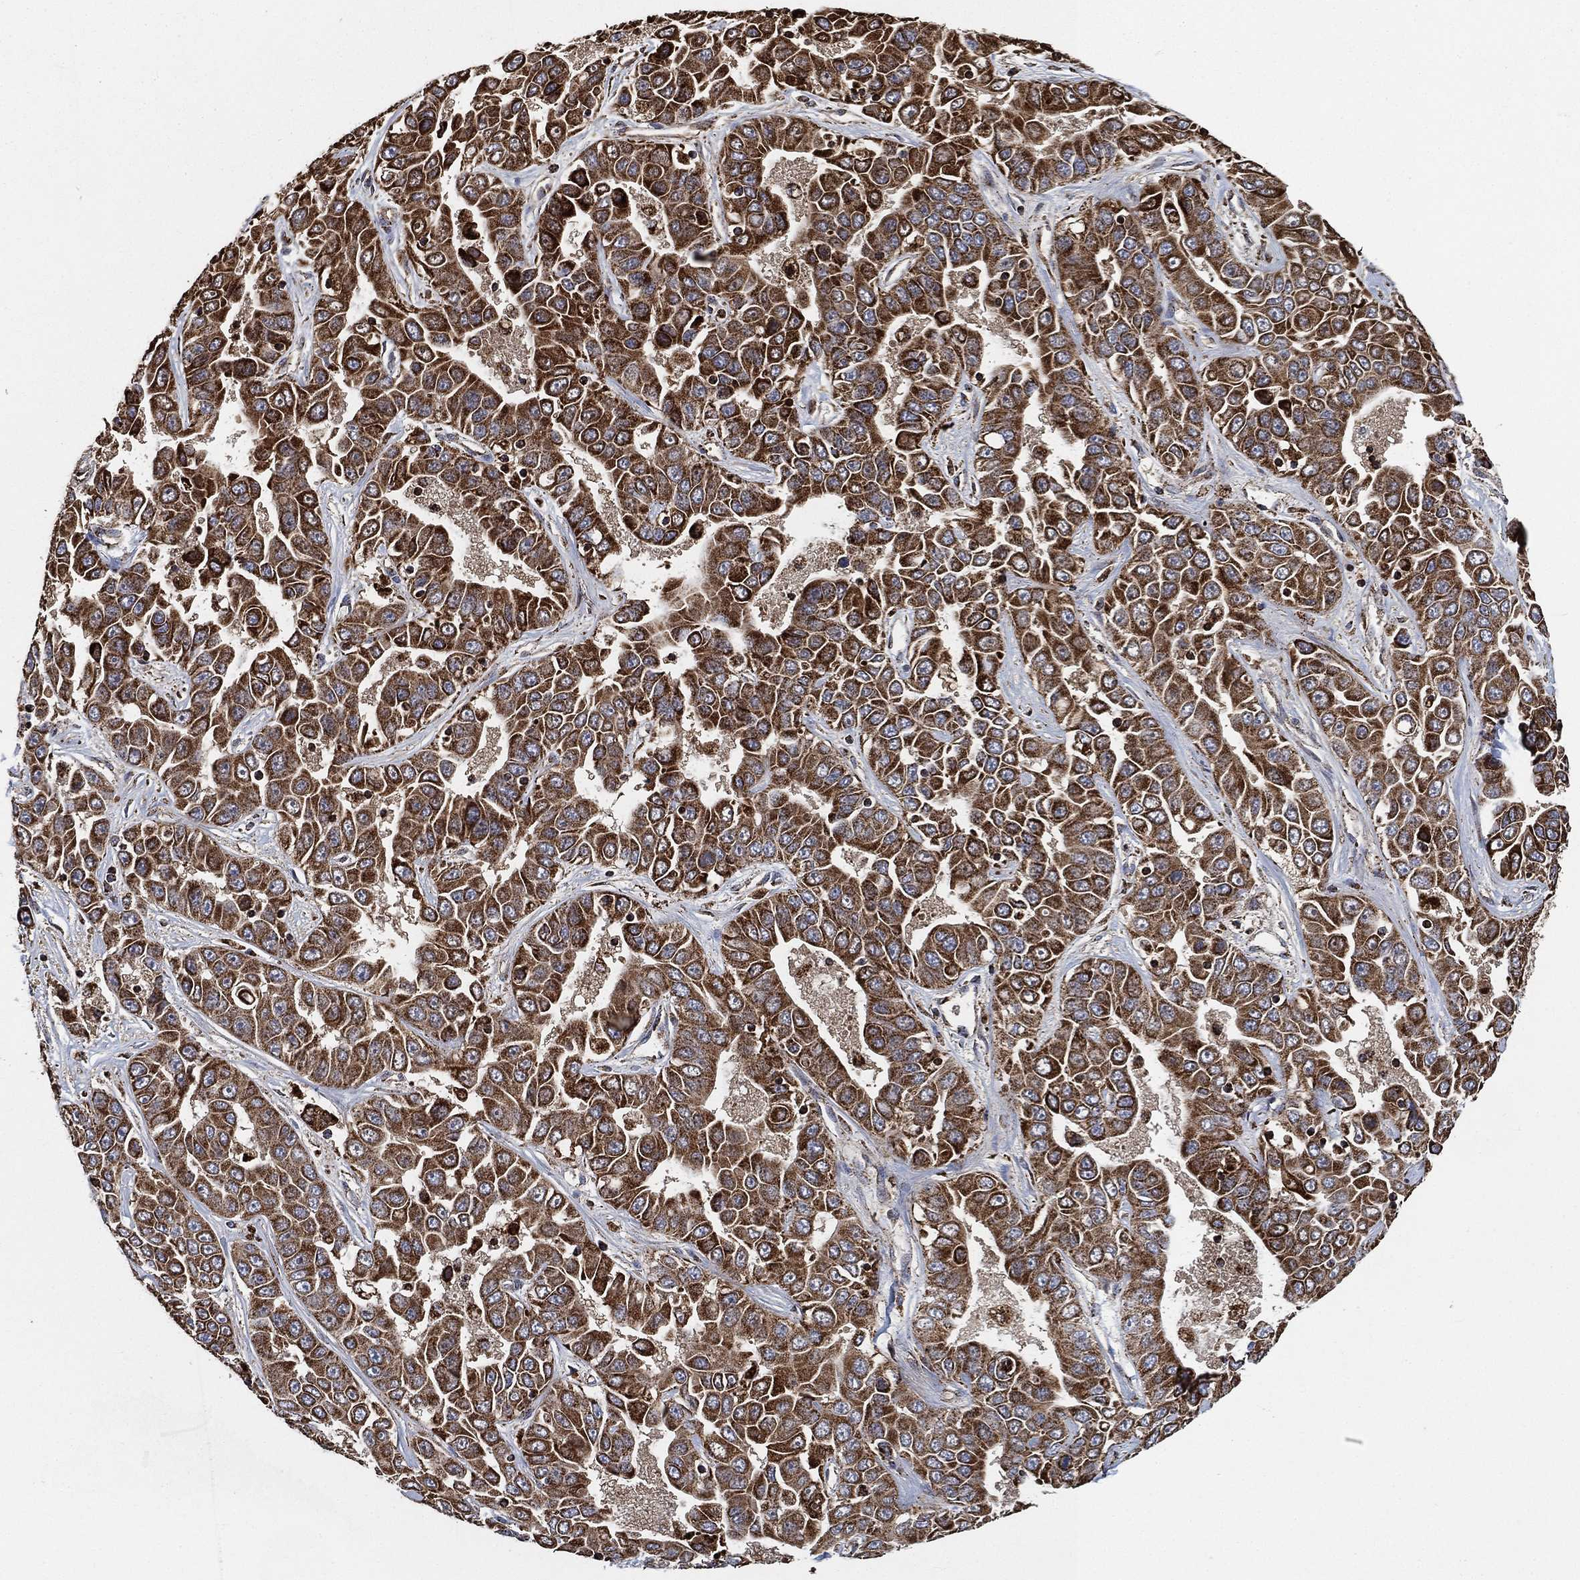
{"staining": {"intensity": "strong", "quantity": ">75%", "location": "cytoplasmic/membranous"}, "tissue": "liver cancer", "cell_type": "Tumor cells", "image_type": "cancer", "snomed": [{"axis": "morphology", "description": "Cholangiocarcinoma"}, {"axis": "topography", "description": "Liver"}], "caption": "Human liver cancer stained with a protein marker reveals strong staining in tumor cells.", "gene": "SLC38A7", "patient": {"sex": "female", "age": 52}}